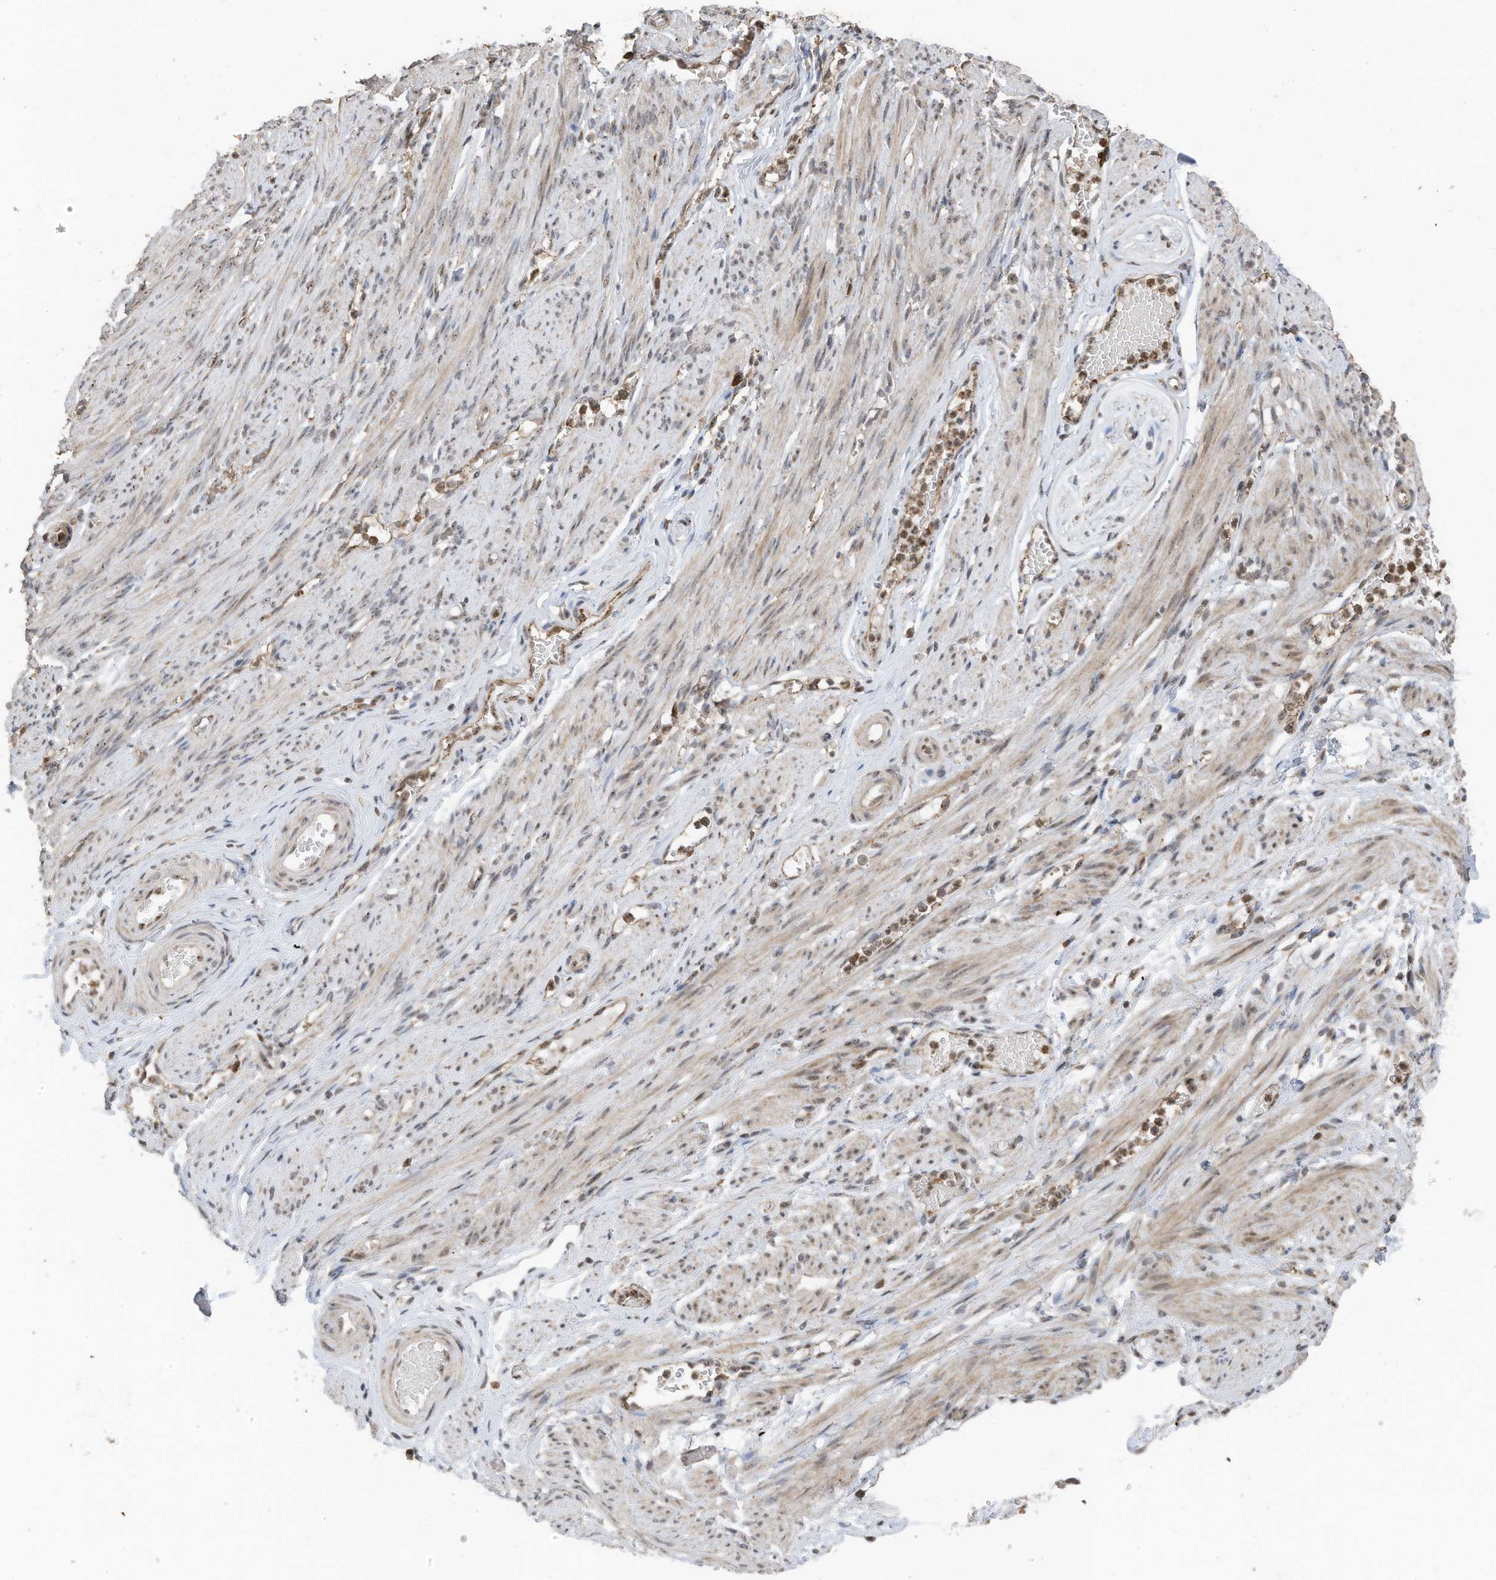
{"staining": {"intensity": "moderate", "quantity": ">75%", "location": "cytoplasmic/membranous,nuclear"}, "tissue": "adipose tissue", "cell_type": "Adipocytes", "image_type": "normal", "snomed": [{"axis": "morphology", "description": "Normal tissue, NOS"}, {"axis": "topography", "description": "Smooth muscle"}, {"axis": "topography", "description": "Peripheral nerve tissue"}], "caption": "DAB immunohistochemical staining of unremarkable human adipose tissue demonstrates moderate cytoplasmic/membranous,nuclear protein positivity in approximately >75% of adipocytes. (brown staining indicates protein expression, while blue staining denotes nuclei).", "gene": "ERLEC1", "patient": {"sex": "female", "age": 39}}